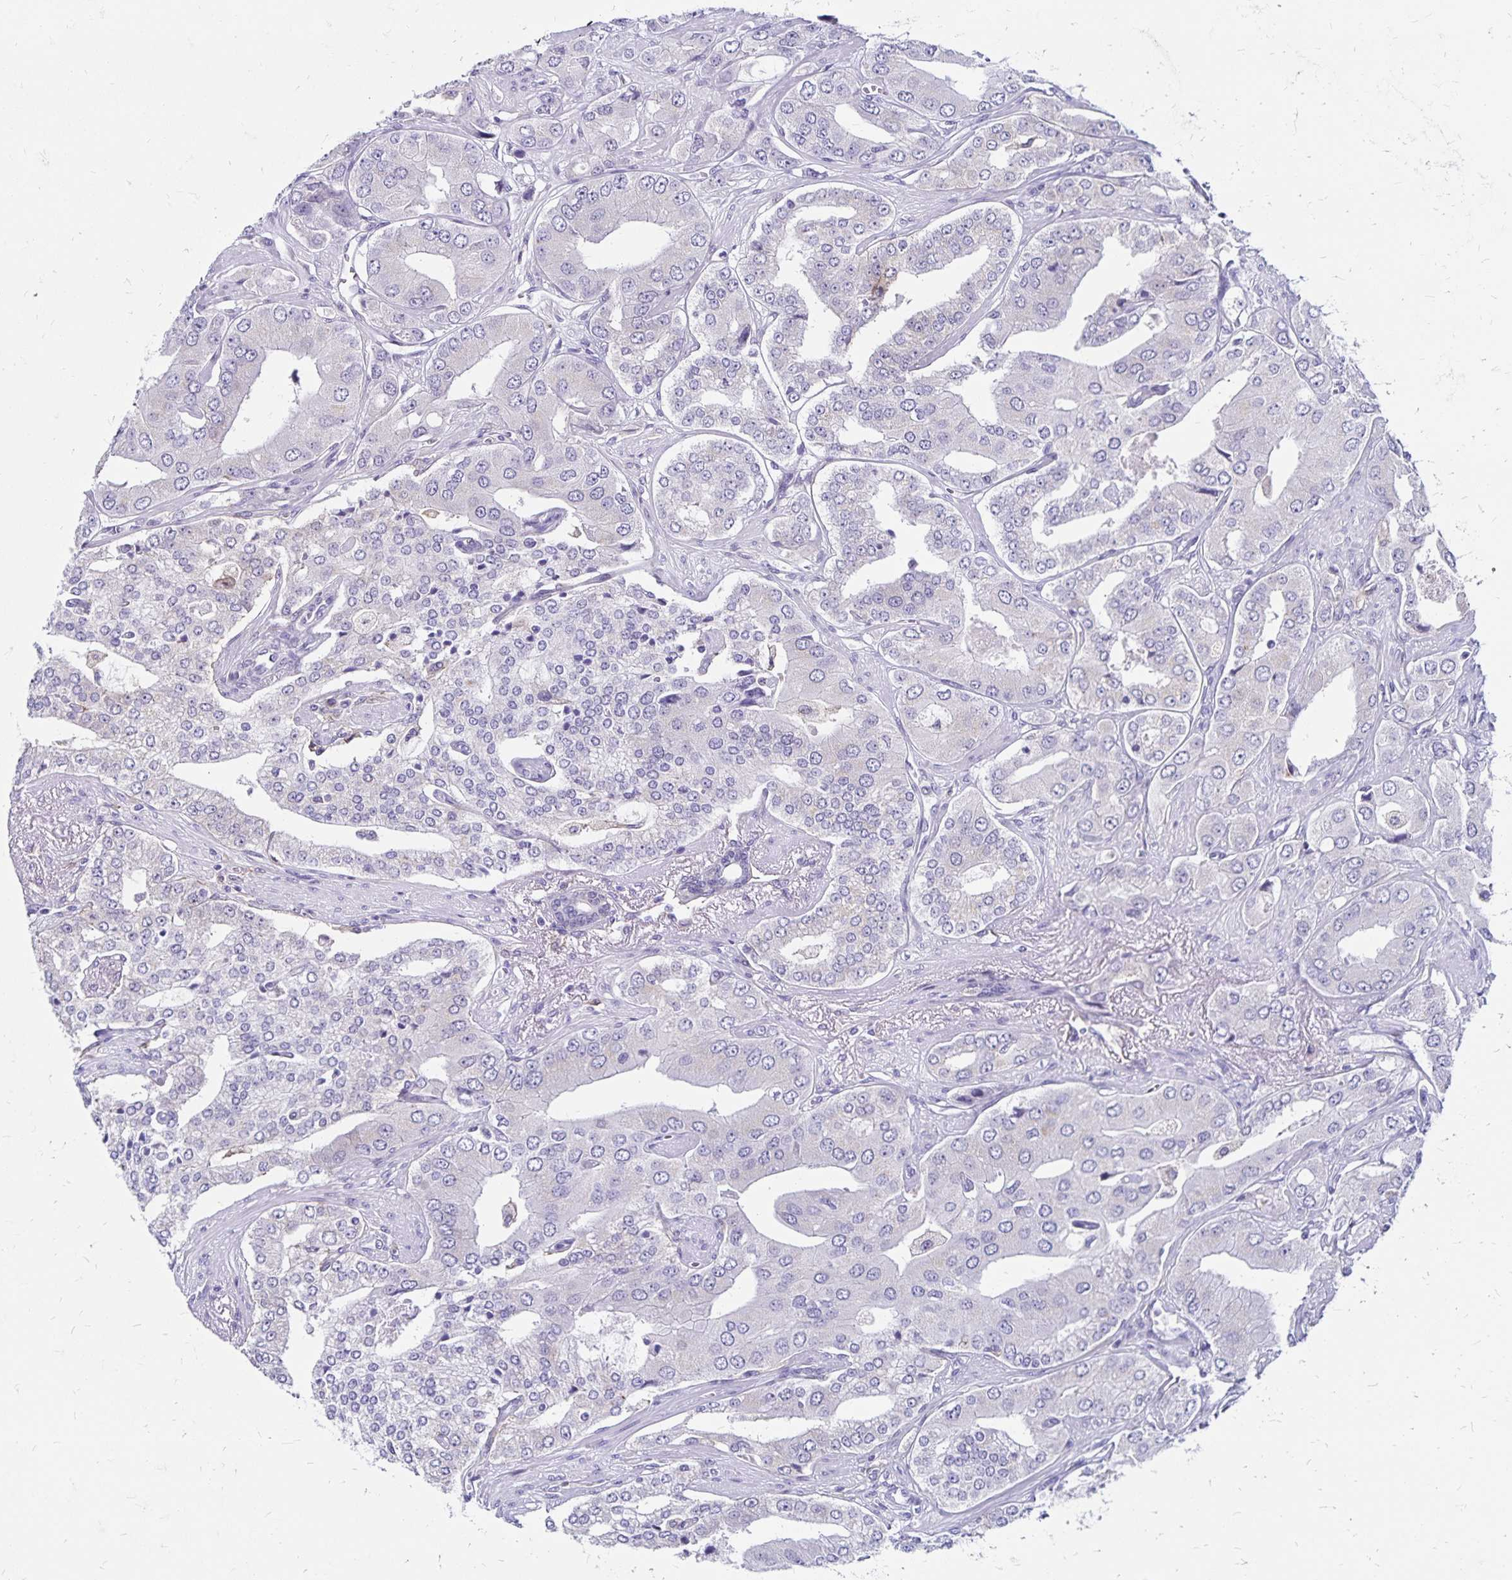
{"staining": {"intensity": "negative", "quantity": "none", "location": "none"}, "tissue": "prostate cancer", "cell_type": "Tumor cells", "image_type": "cancer", "snomed": [{"axis": "morphology", "description": "Adenocarcinoma, Low grade"}, {"axis": "topography", "description": "Prostate"}], "caption": "Immunohistochemical staining of prostate cancer (low-grade adenocarcinoma) exhibits no significant staining in tumor cells. (Stains: DAB immunohistochemistry (IHC) with hematoxylin counter stain, Microscopy: brightfield microscopy at high magnification).", "gene": "TNS3", "patient": {"sex": "male", "age": 60}}